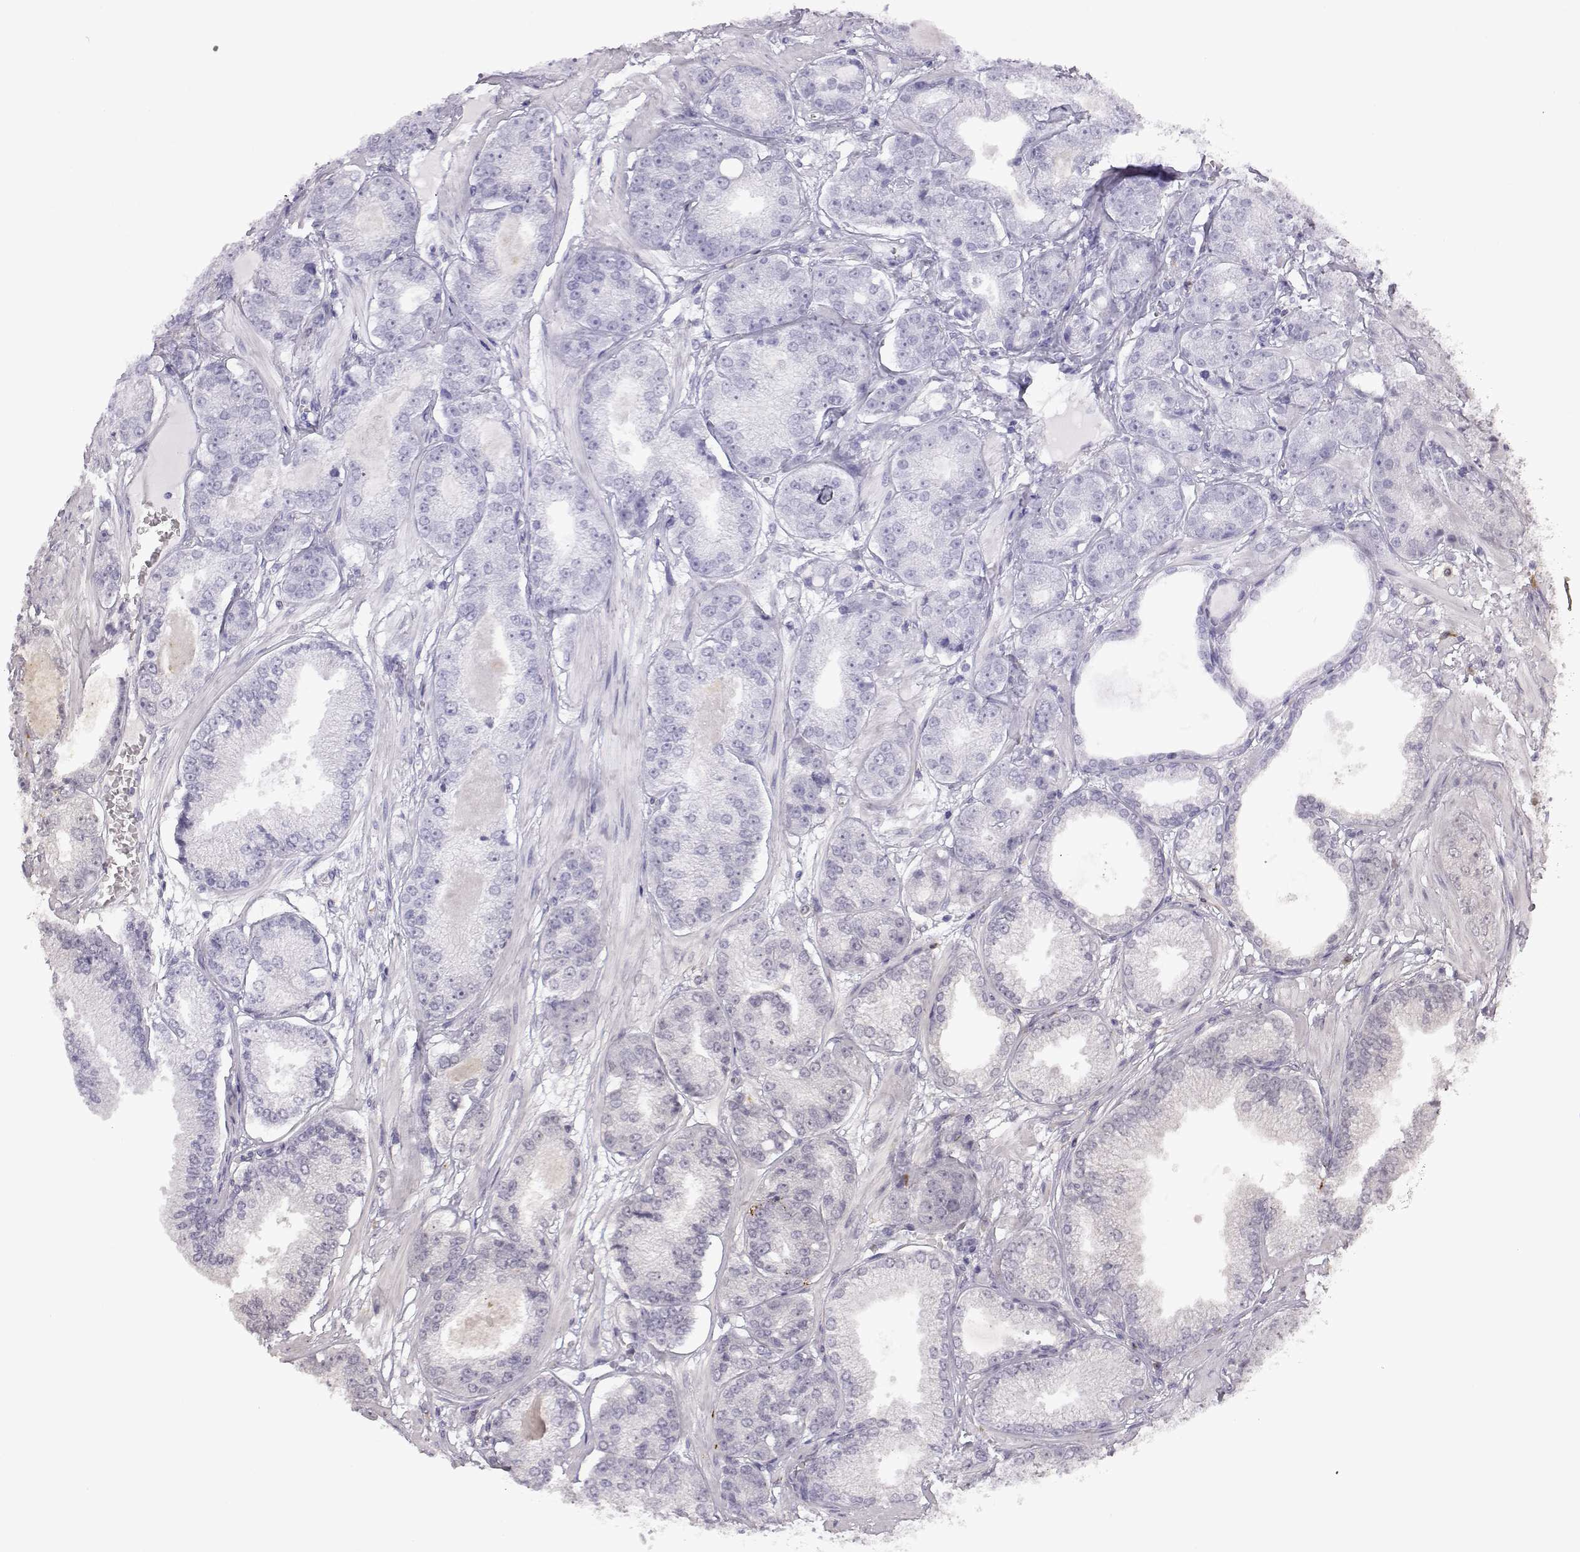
{"staining": {"intensity": "negative", "quantity": "none", "location": "none"}, "tissue": "prostate cancer", "cell_type": "Tumor cells", "image_type": "cancer", "snomed": [{"axis": "morphology", "description": "Adenocarcinoma, NOS"}, {"axis": "topography", "description": "Prostate"}], "caption": "Immunohistochemical staining of prostate cancer exhibits no significant expression in tumor cells.", "gene": "VGF", "patient": {"sex": "male", "age": 64}}